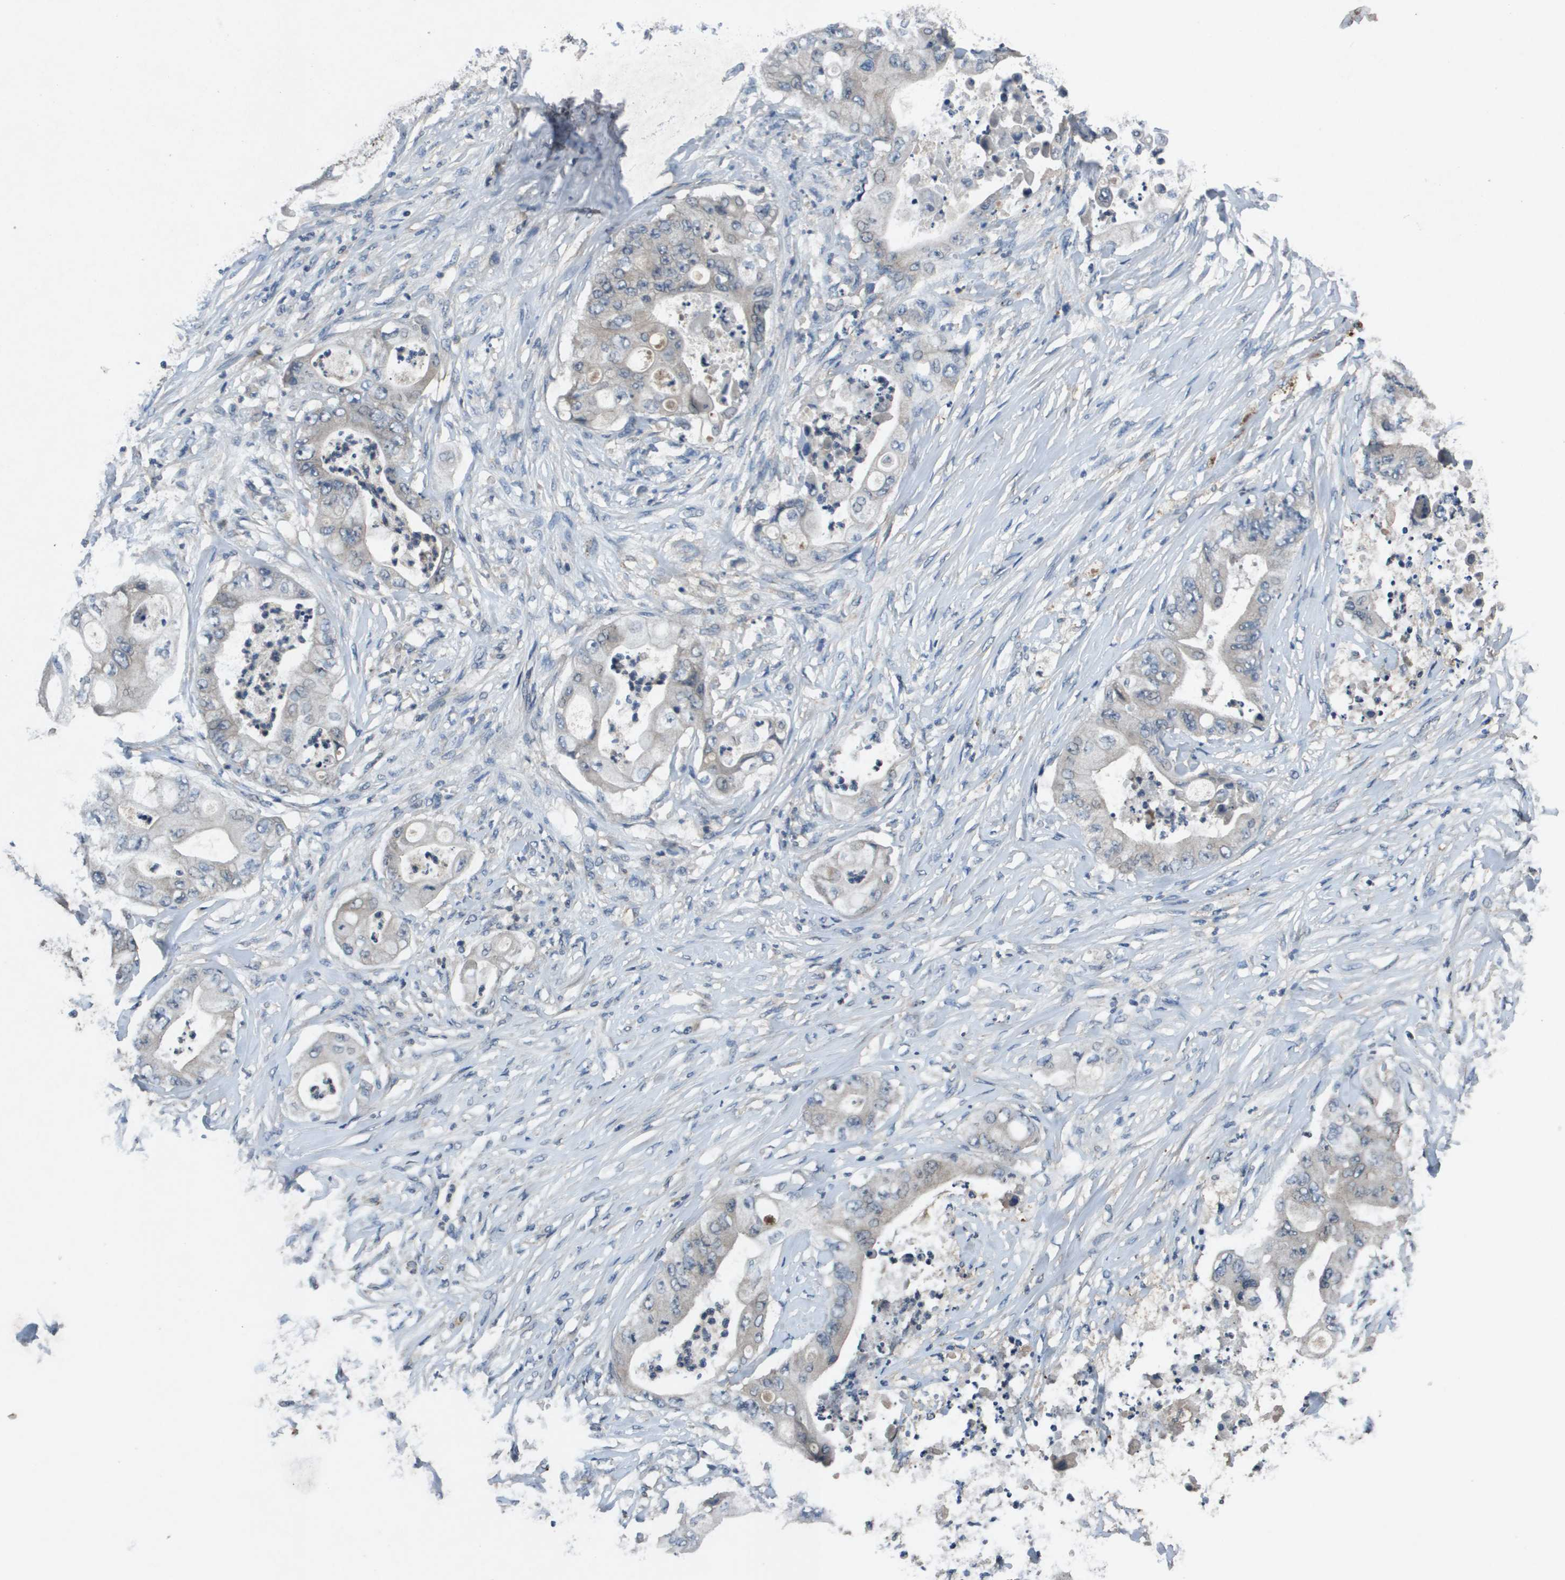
{"staining": {"intensity": "weak", "quantity": "<25%", "location": "cytoplasmic/membranous"}, "tissue": "stomach cancer", "cell_type": "Tumor cells", "image_type": "cancer", "snomed": [{"axis": "morphology", "description": "Adenocarcinoma, NOS"}, {"axis": "topography", "description": "Stomach"}], "caption": "IHC micrograph of human stomach adenocarcinoma stained for a protein (brown), which exhibits no staining in tumor cells. (Immunohistochemistry, brightfield microscopy, high magnification).", "gene": "PROC", "patient": {"sex": "female", "age": 73}}